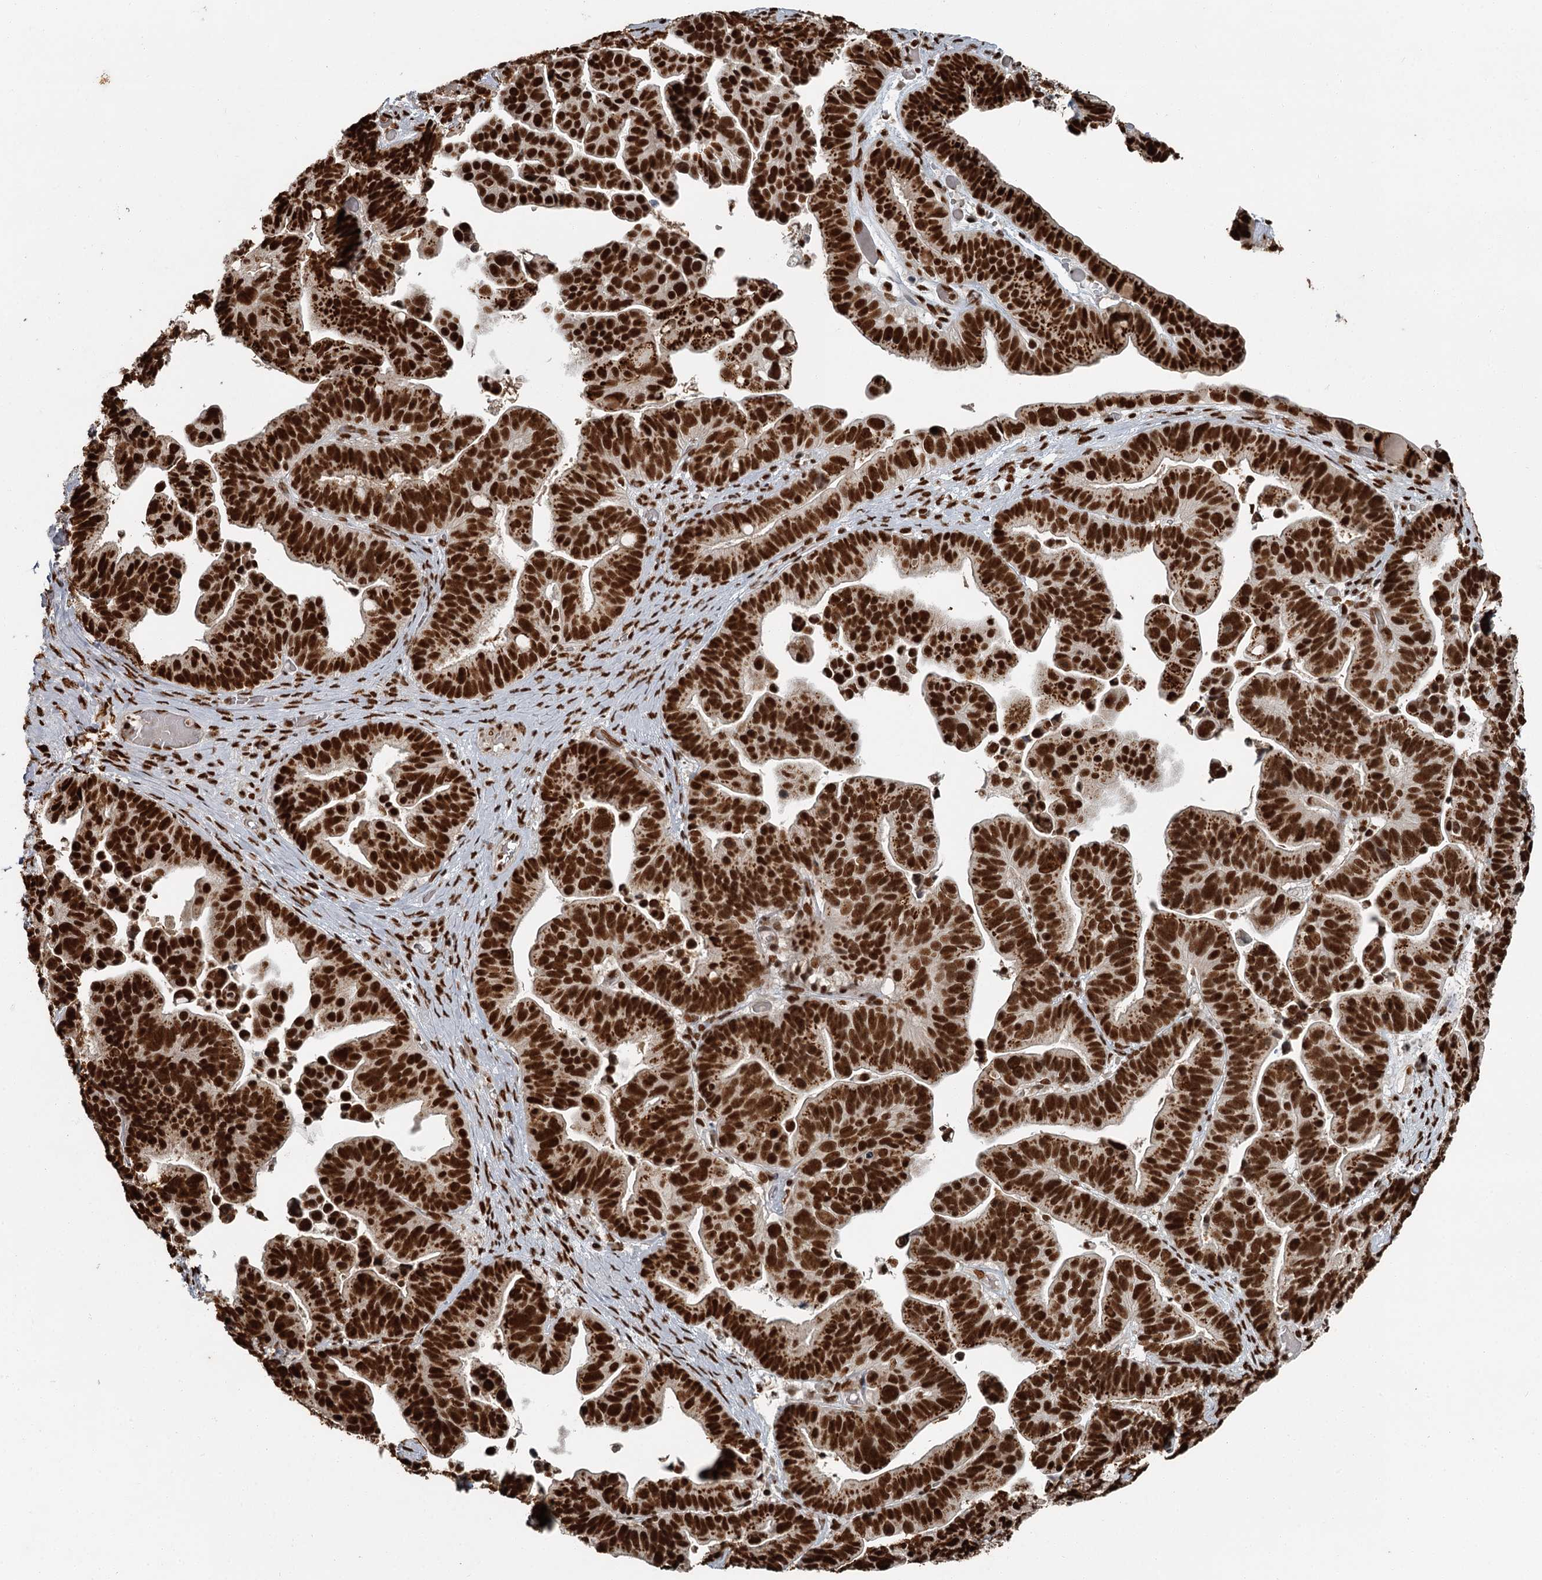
{"staining": {"intensity": "strong", "quantity": ">75%", "location": "nuclear"}, "tissue": "ovarian cancer", "cell_type": "Tumor cells", "image_type": "cancer", "snomed": [{"axis": "morphology", "description": "Cystadenocarcinoma, serous, NOS"}, {"axis": "topography", "description": "Ovary"}], "caption": "A brown stain labels strong nuclear positivity of a protein in ovarian serous cystadenocarcinoma tumor cells. The staining was performed using DAB, with brown indicating positive protein expression. Nuclei are stained blue with hematoxylin.", "gene": "RBBP7", "patient": {"sex": "female", "age": 56}}